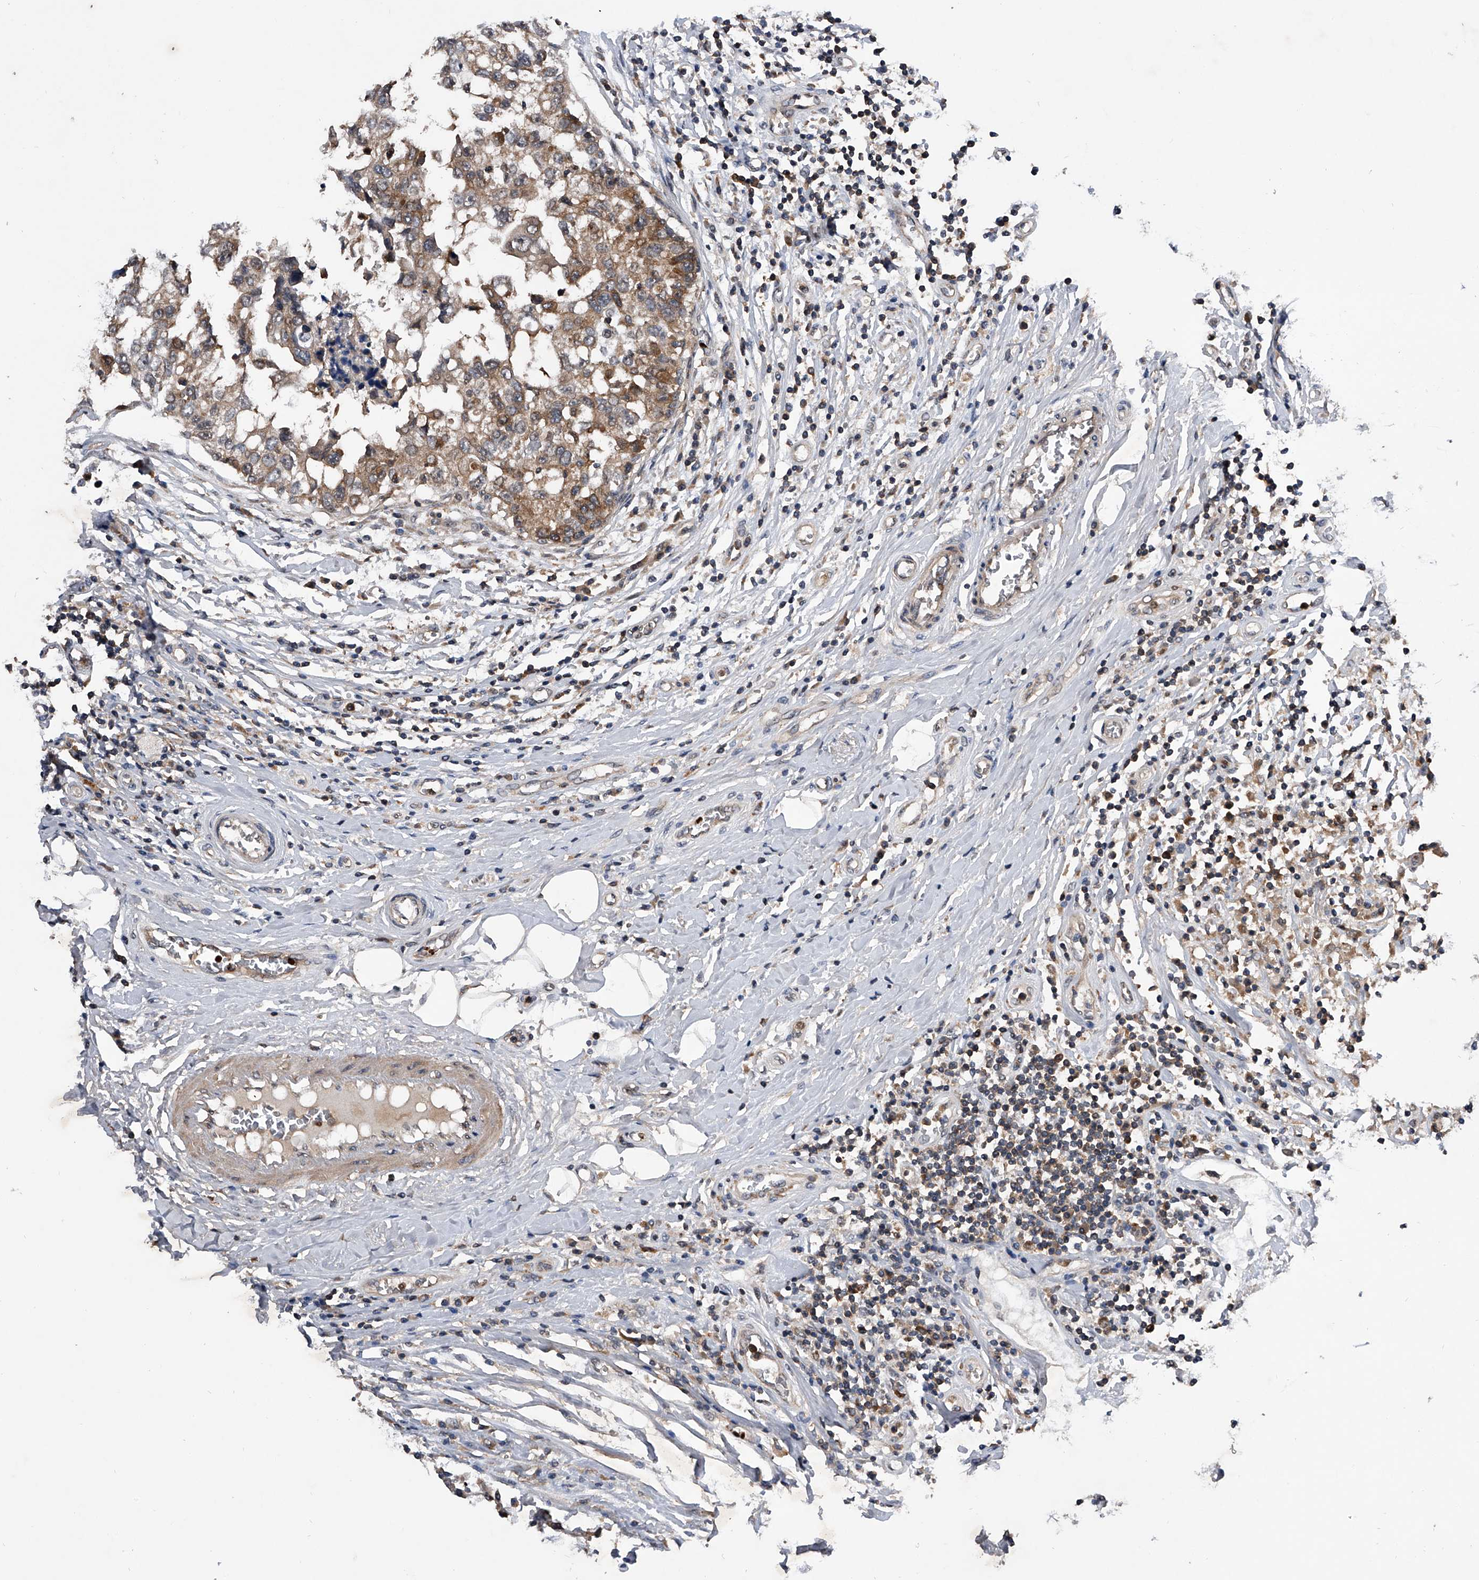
{"staining": {"intensity": "moderate", "quantity": ">75%", "location": "cytoplasmic/membranous"}, "tissue": "breast cancer", "cell_type": "Tumor cells", "image_type": "cancer", "snomed": [{"axis": "morphology", "description": "Duct carcinoma"}, {"axis": "topography", "description": "Breast"}], "caption": "Human breast infiltrating ductal carcinoma stained with a brown dye exhibits moderate cytoplasmic/membranous positive positivity in approximately >75% of tumor cells.", "gene": "ZNF30", "patient": {"sex": "female", "age": 27}}